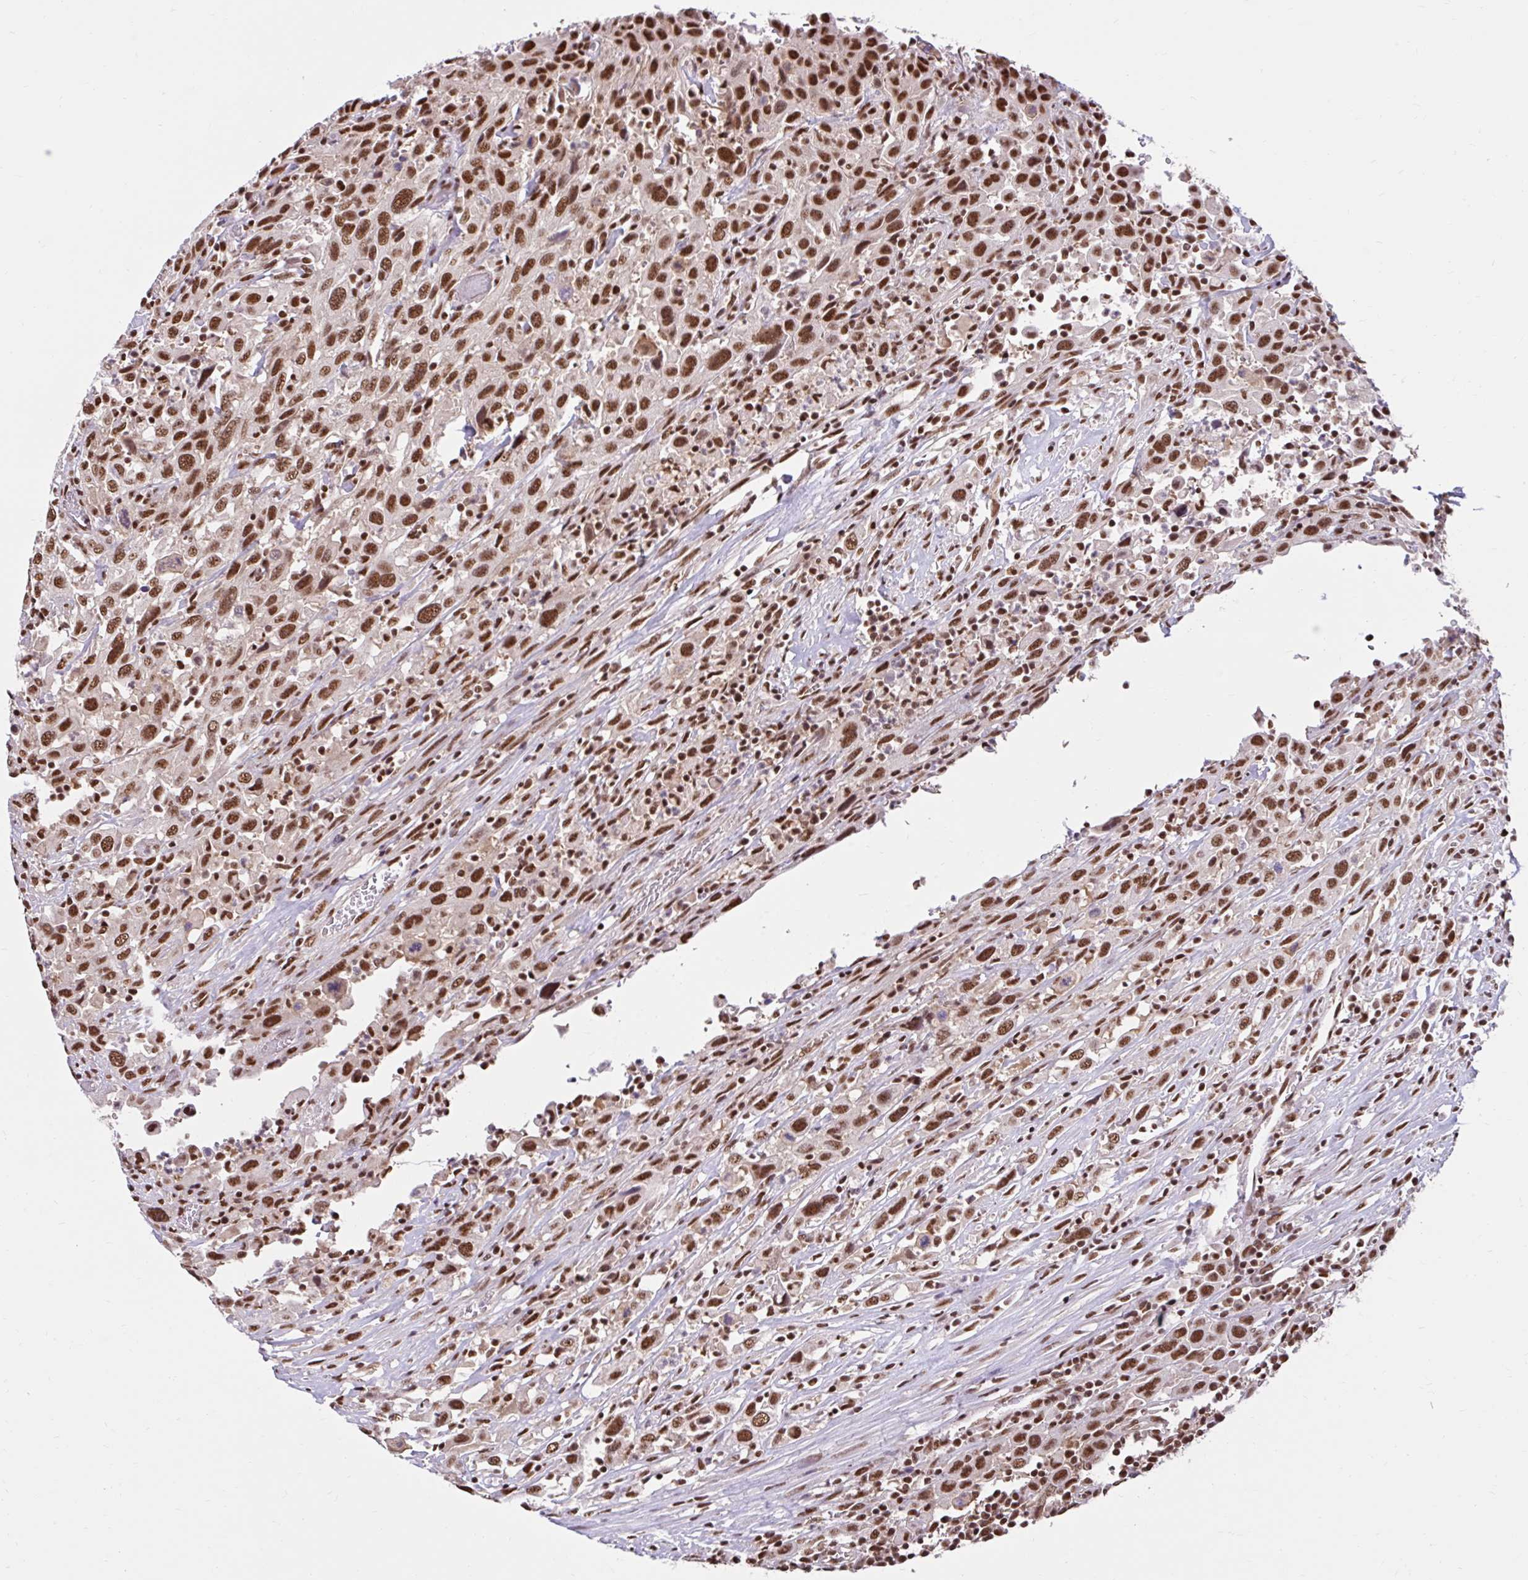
{"staining": {"intensity": "strong", "quantity": ">75%", "location": "nuclear"}, "tissue": "urothelial cancer", "cell_type": "Tumor cells", "image_type": "cancer", "snomed": [{"axis": "morphology", "description": "Urothelial carcinoma, High grade"}, {"axis": "topography", "description": "Urinary bladder"}], "caption": "Tumor cells reveal strong nuclear positivity in approximately >75% of cells in urothelial carcinoma (high-grade).", "gene": "ABCA9", "patient": {"sex": "male", "age": 61}}